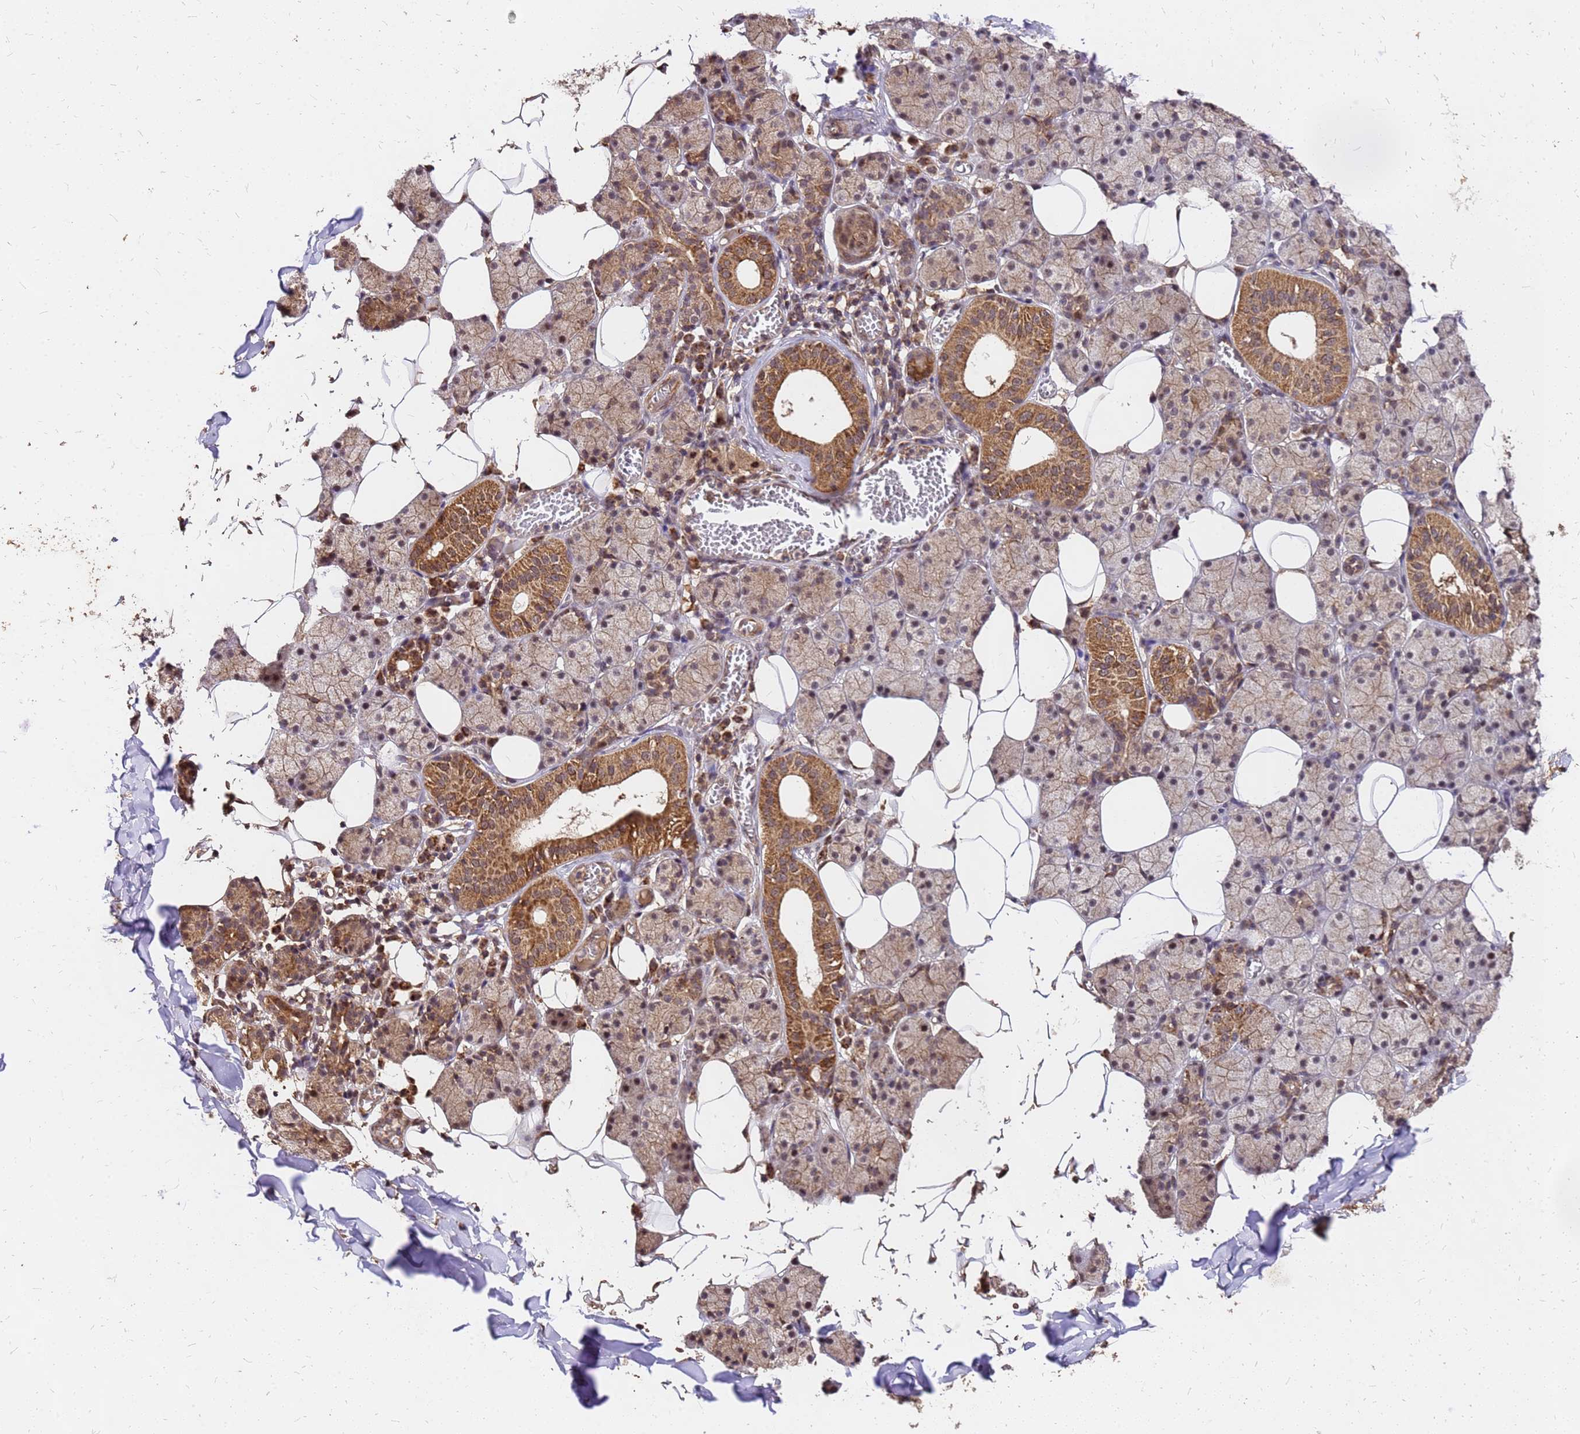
{"staining": {"intensity": "strong", "quantity": "<25%", "location": "cytoplasmic/membranous"}, "tissue": "salivary gland", "cell_type": "Glandular cells", "image_type": "normal", "snomed": [{"axis": "morphology", "description": "Normal tissue, NOS"}, {"axis": "topography", "description": "Salivary gland"}], "caption": "Salivary gland stained with DAB (3,3'-diaminobenzidine) IHC shows medium levels of strong cytoplasmic/membranous positivity in about <25% of glandular cells.", "gene": "GPATCH8", "patient": {"sex": "female", "age": 33}}